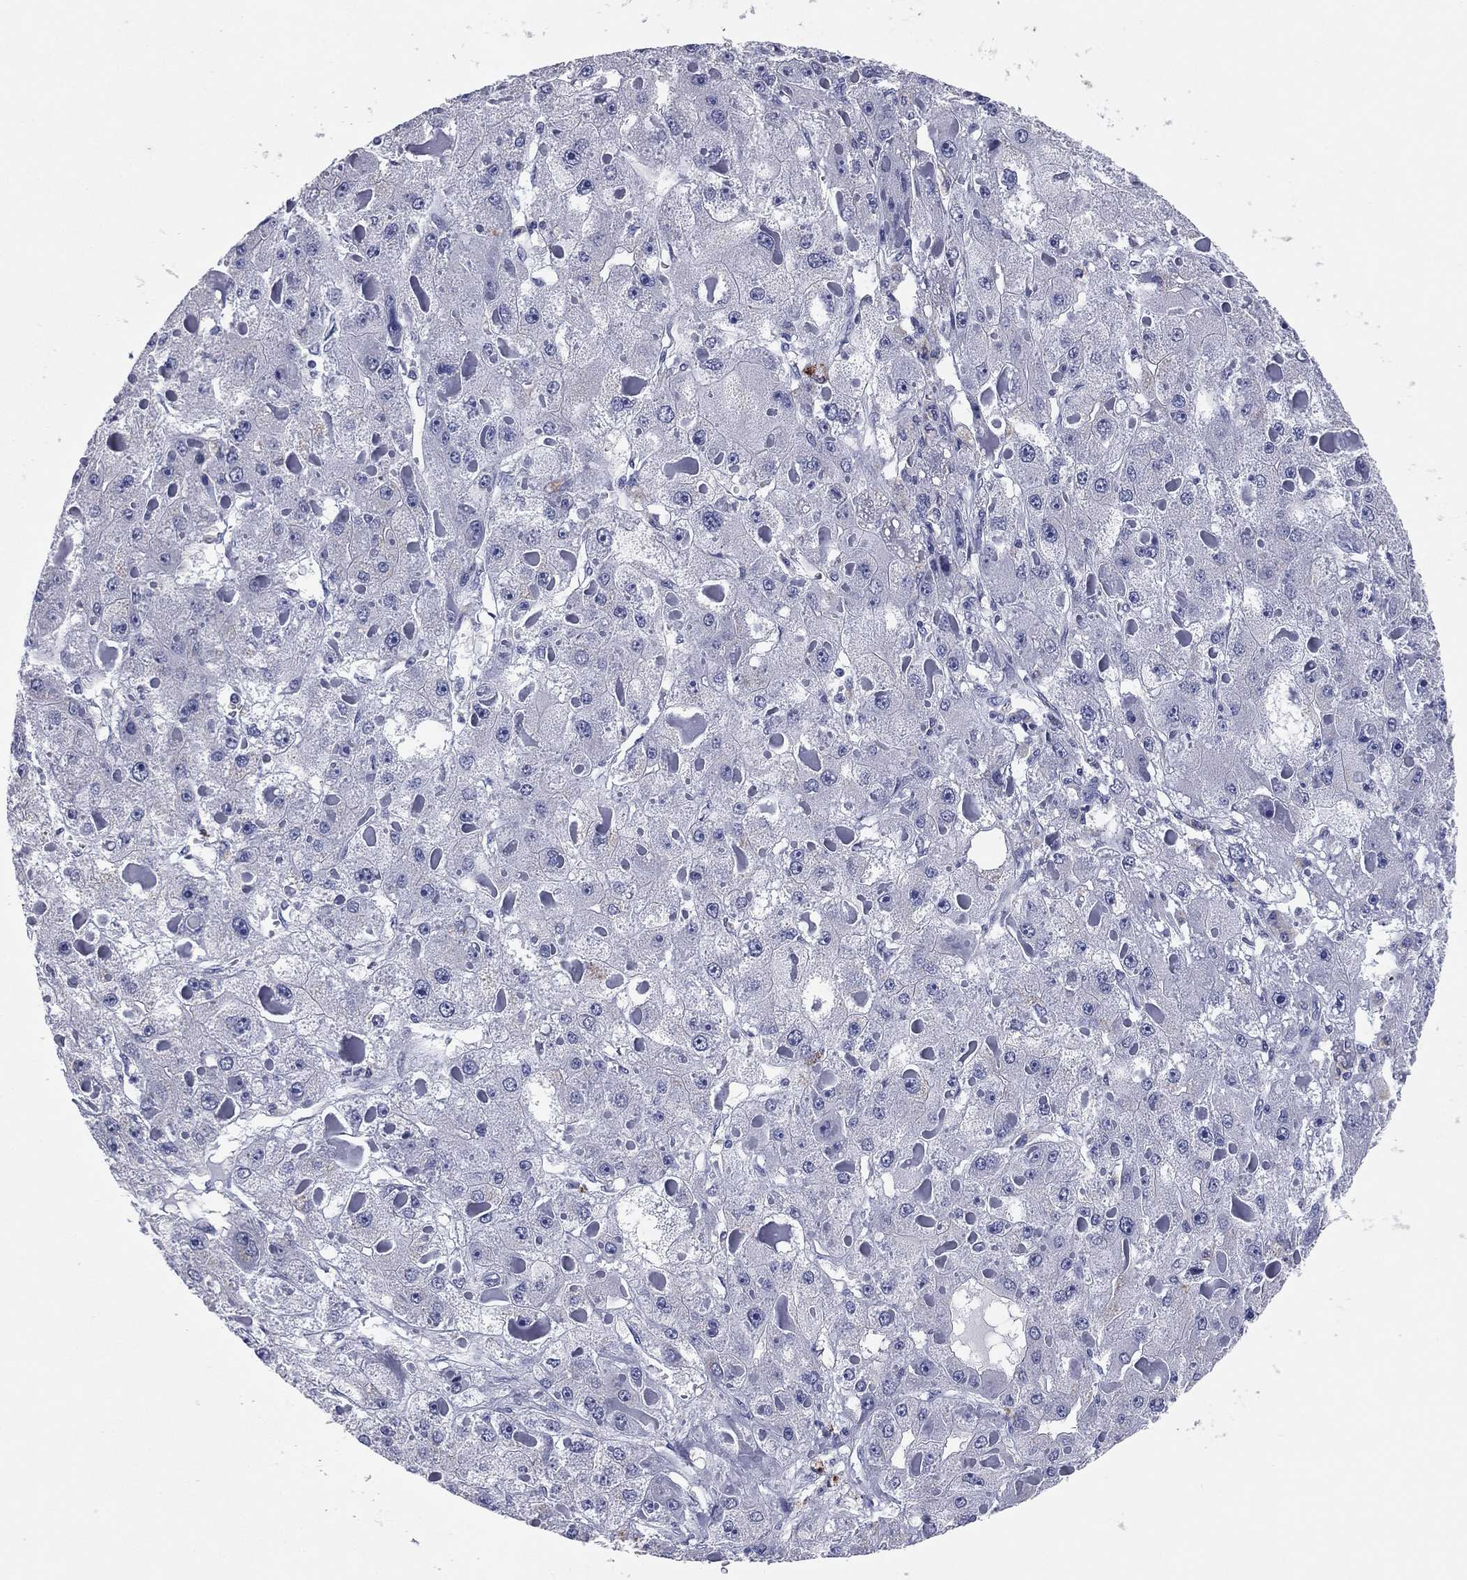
{"staining": {"intensity": "negative", "quantity": "none", "location": "none"}, "tissue": "liver cancer", "cell_type": "Tumor cells", "image_type": "cancer", "snomed": [{"axis": "morphology", "description": "Carcinoma, Hepatocellular, NOS"}, {"axis": "topography", "description": "Liver"}], "caption": "Hepatocellular carcinoma (liver) was stained to show a protein in brown. There is no significant positivity in tumor cells. The staining was performed using DAB to visualize the protein expression in brown, while the nuclei were stained in blue with hematoxylin (Magnification: 20x).", "gene": "HLA-DOA", "patient": {"sex": "female", "age": 73}}